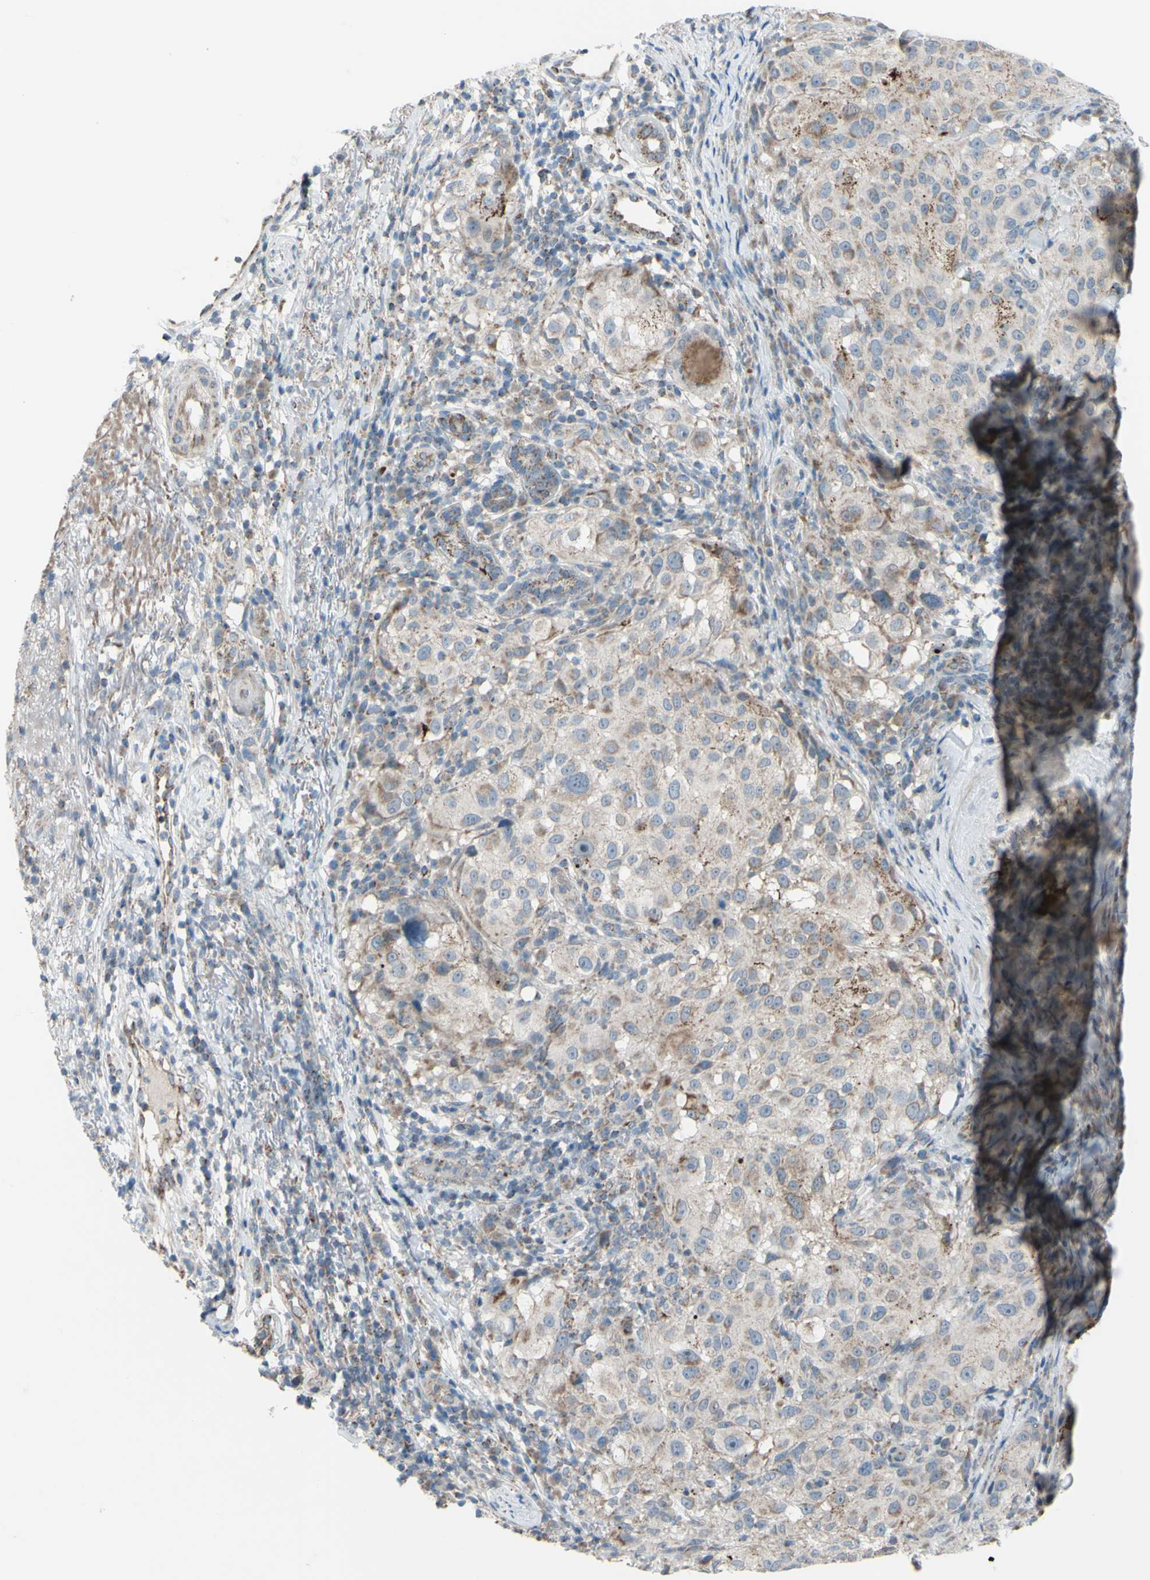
{"staining": {"intensity": "weak", "quantity": "25%-75%", "location": "cytoplasmic/membranous"}, "tissue": "melanoma", "cell_type": "Tumor cells", "image_type": "cancer", "snomed": [{"axis": "morphology", "description": "Necrosis, NOS"}, {"axis": "morphology", "description": "Malignant melanoma, NOS"}, {"axis": "topography", "description": "Skin"}], "caption": "This photomicrograph demonstrates IHC staining of malignant melanoma, with low weak cytoplasmic/membranous positivity in approximately 25%-75% of tumor cells.", "gene": "GLT8D1", "patient": {"sex": "female", "age": 87}}